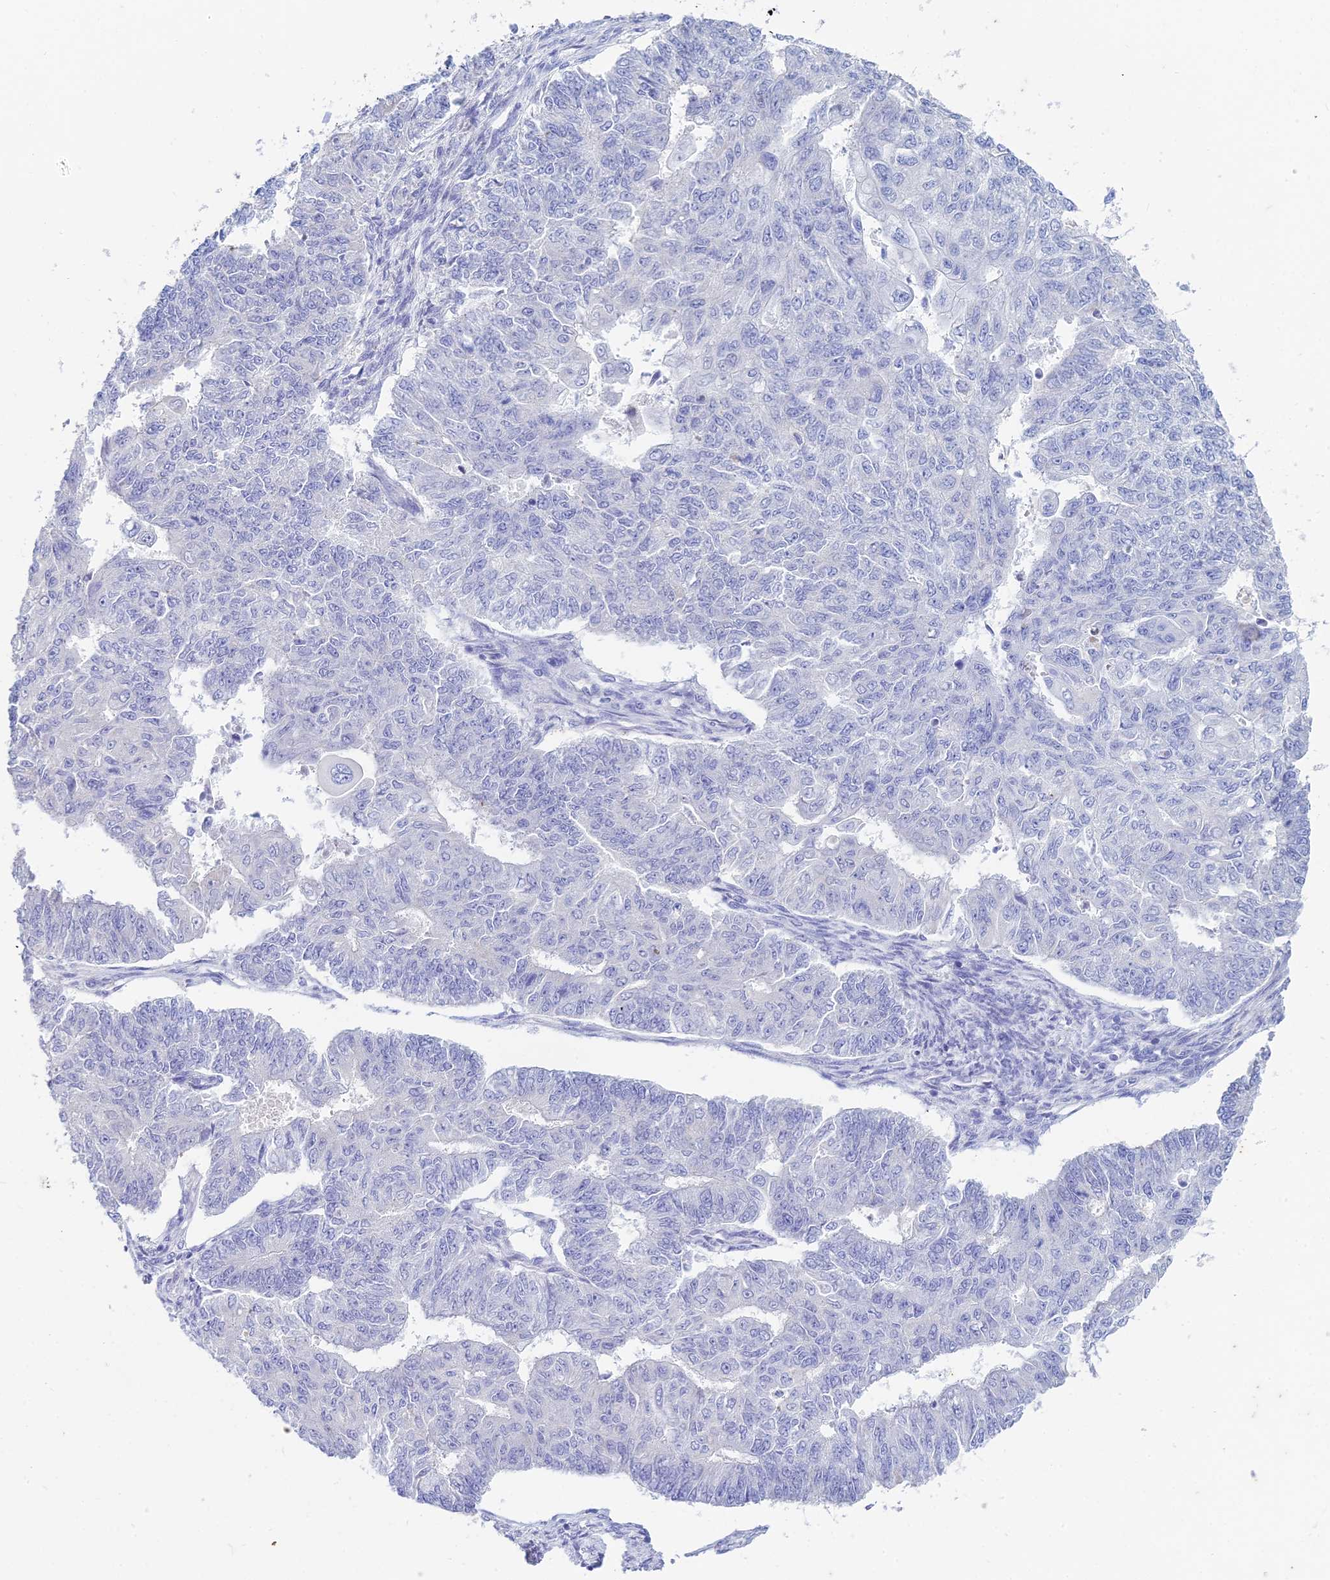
{"staining": {"intensity": "negative", "quantity": "none", "location": "none"}, "tissue": "endometrial cancer", "cell_type": "Tumor cells", "image_type": "cancer", "snomed": [{"axis": "morphology", "description": "Adenocarcinoma, NOS"}, {"axis": "topography", "description": "Endometrium"}], "caption": "This micrograph is of adenocarcinoma (endometrial) stained with immunohistochemistry to label a protein in brown with the nuclei are counter-stained blue. There is no positivity in tumor cells.", "gene": "EEF2KMT", "patient": {"sex": "female", "age": 32}}